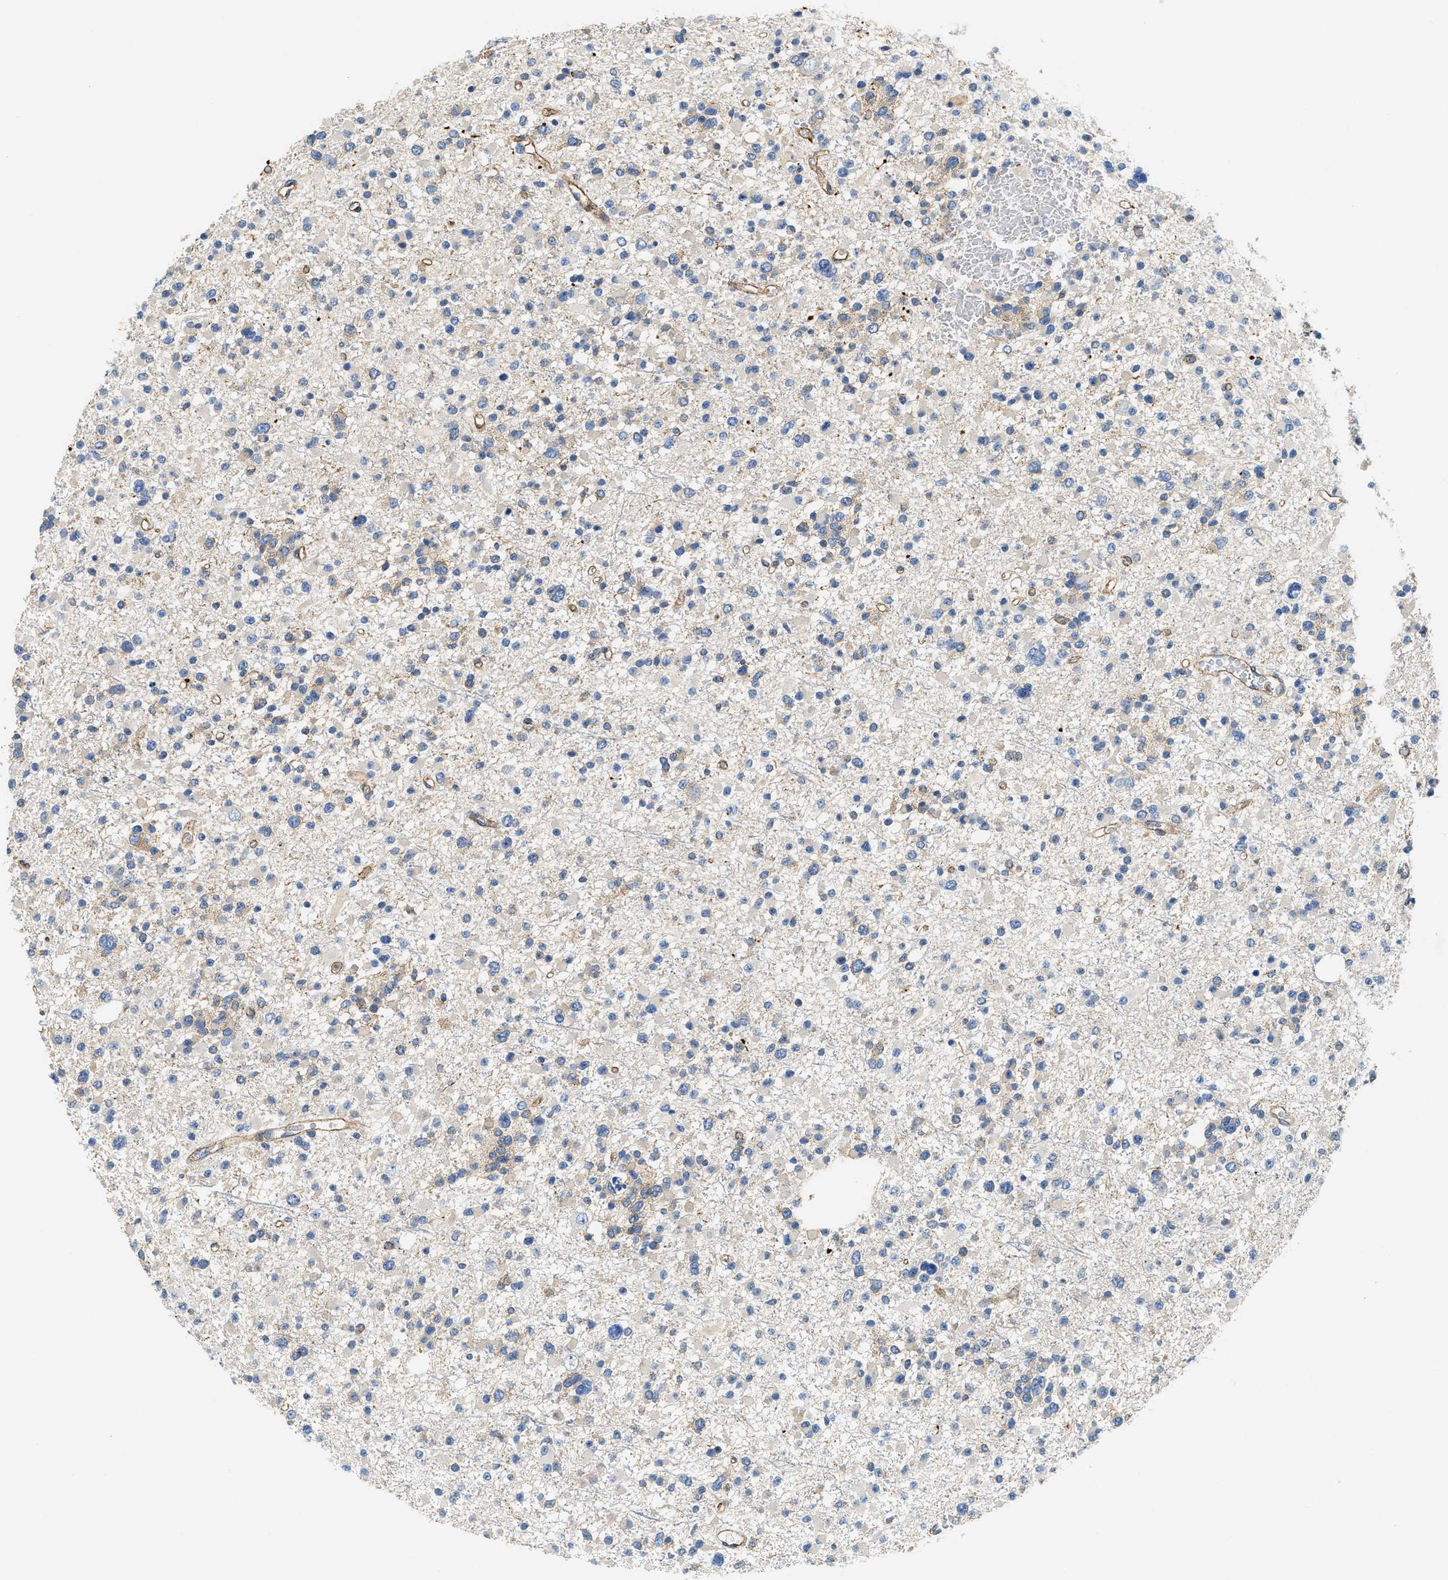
{"staining": {"intensity": "negative", "quantity": "none", "location": "none"}, "tissue": "glioma", "cell_type": "Tumor cells", "image_type": "cancer", "snomed": [{"axis": "morphology", "description": "Glioma, malignant, Low grade"}, {"axis": "topography", "description": "Brain"}], "caption": "This is an immunohistochemistry image of malignant low-grade glioma. There is no staining in tumor cells.", "gene": "NSUN7", "patient": {"sex": "female", "age": 22}}